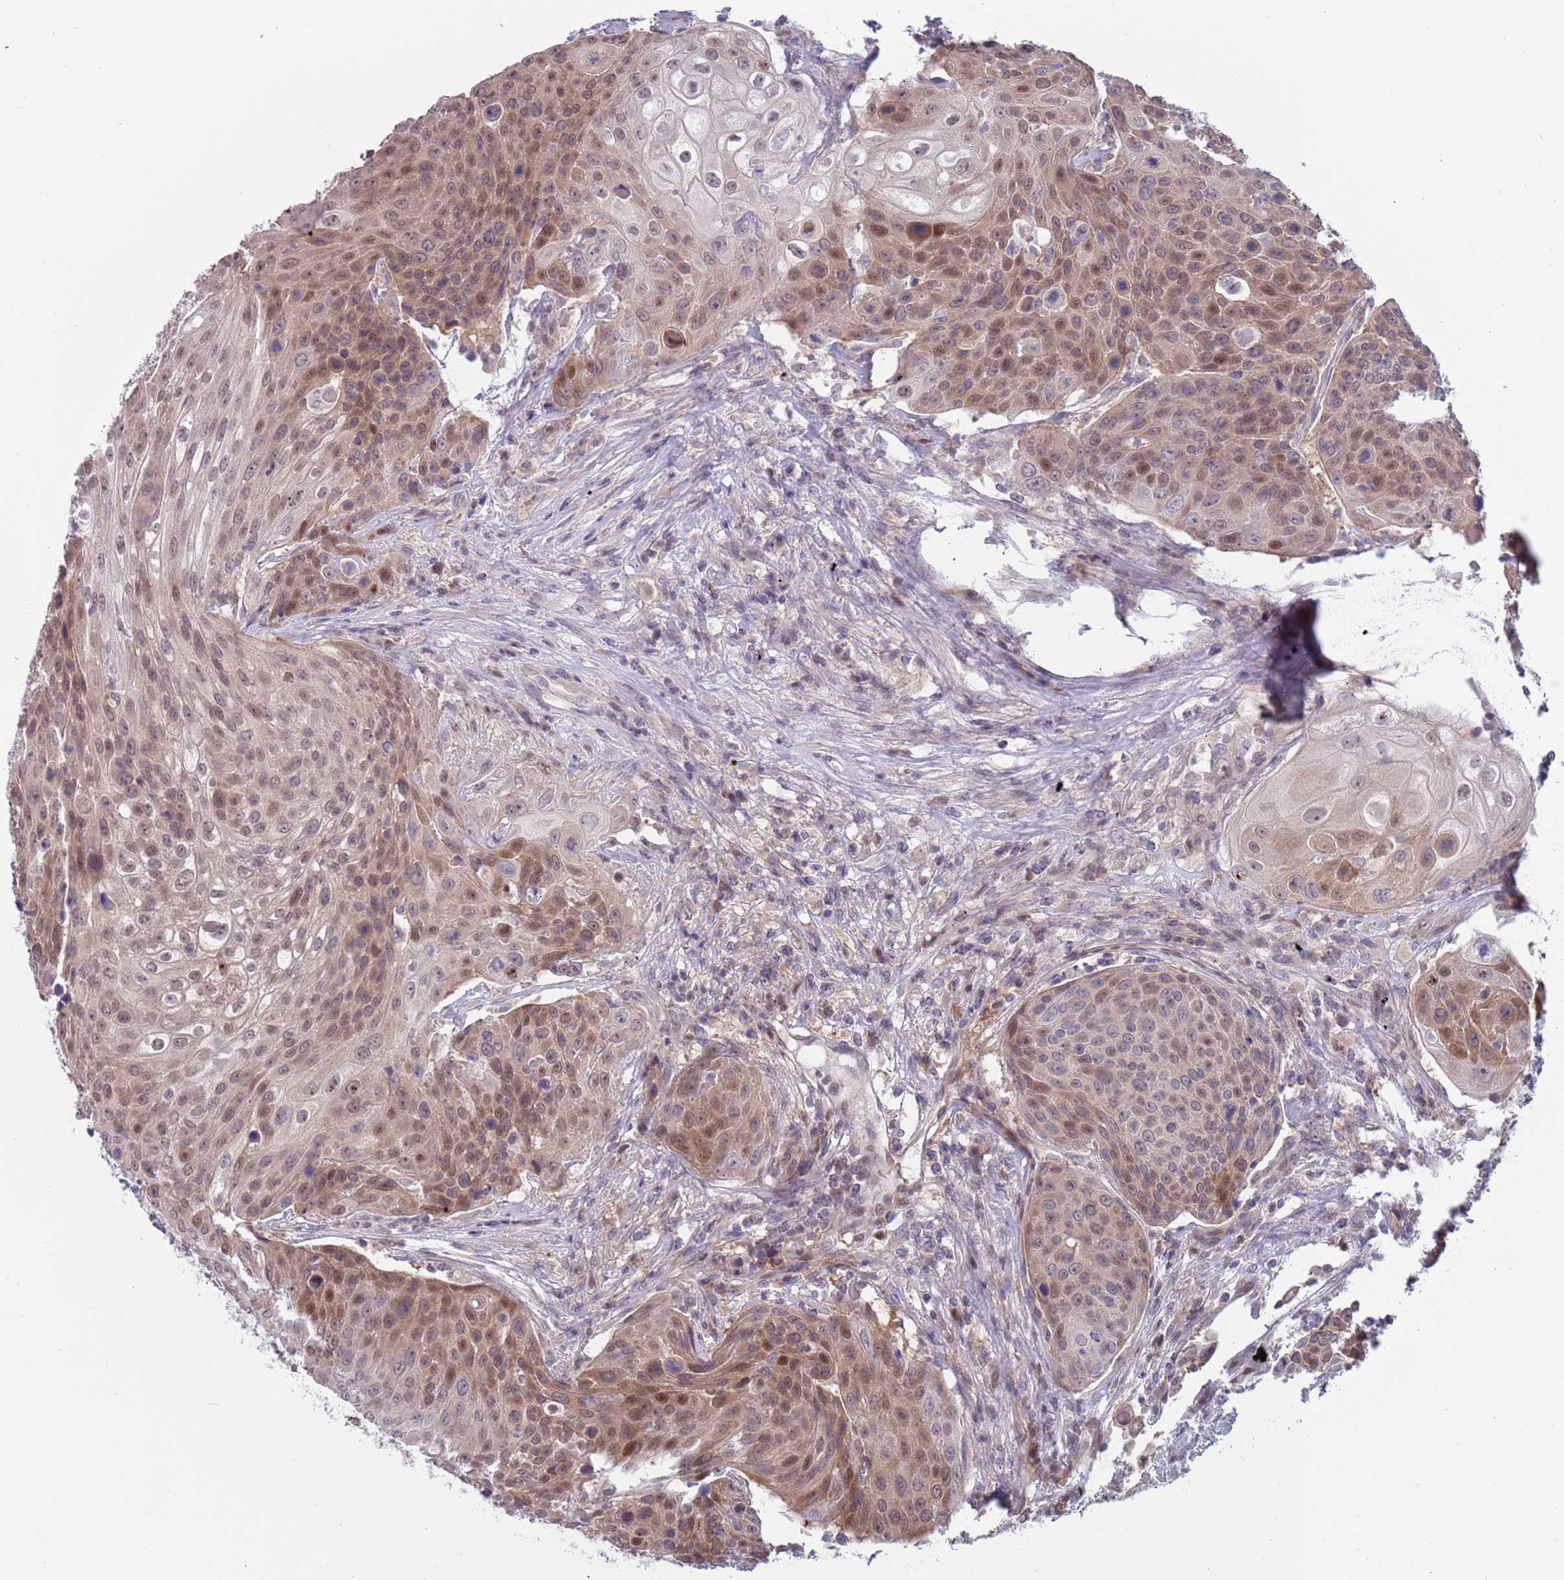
{"staining": {"intensity": "weak", "quantity": ">75%", "location": "cytoplasmic/membranous,nuclear"}, "tissue": "urothelial cancer", "cell_type": "Tumor cells", "image_type": "cancer", "snomed": [{"axis": "morphology", "description": "Urothelial carcinoma, High grade"}, {"axis": "topography", "description": "Urinary bladder"}], "caption": "An image showing weak cytoplasmic/membranous and nuclear expression in about >75% of tumor cells in high-grade urothelial carcinoma, as visualized by brown immunohistochemical staining.", "gene": "CLNS1A", "patient": {"sex": "female", "age": 70}}